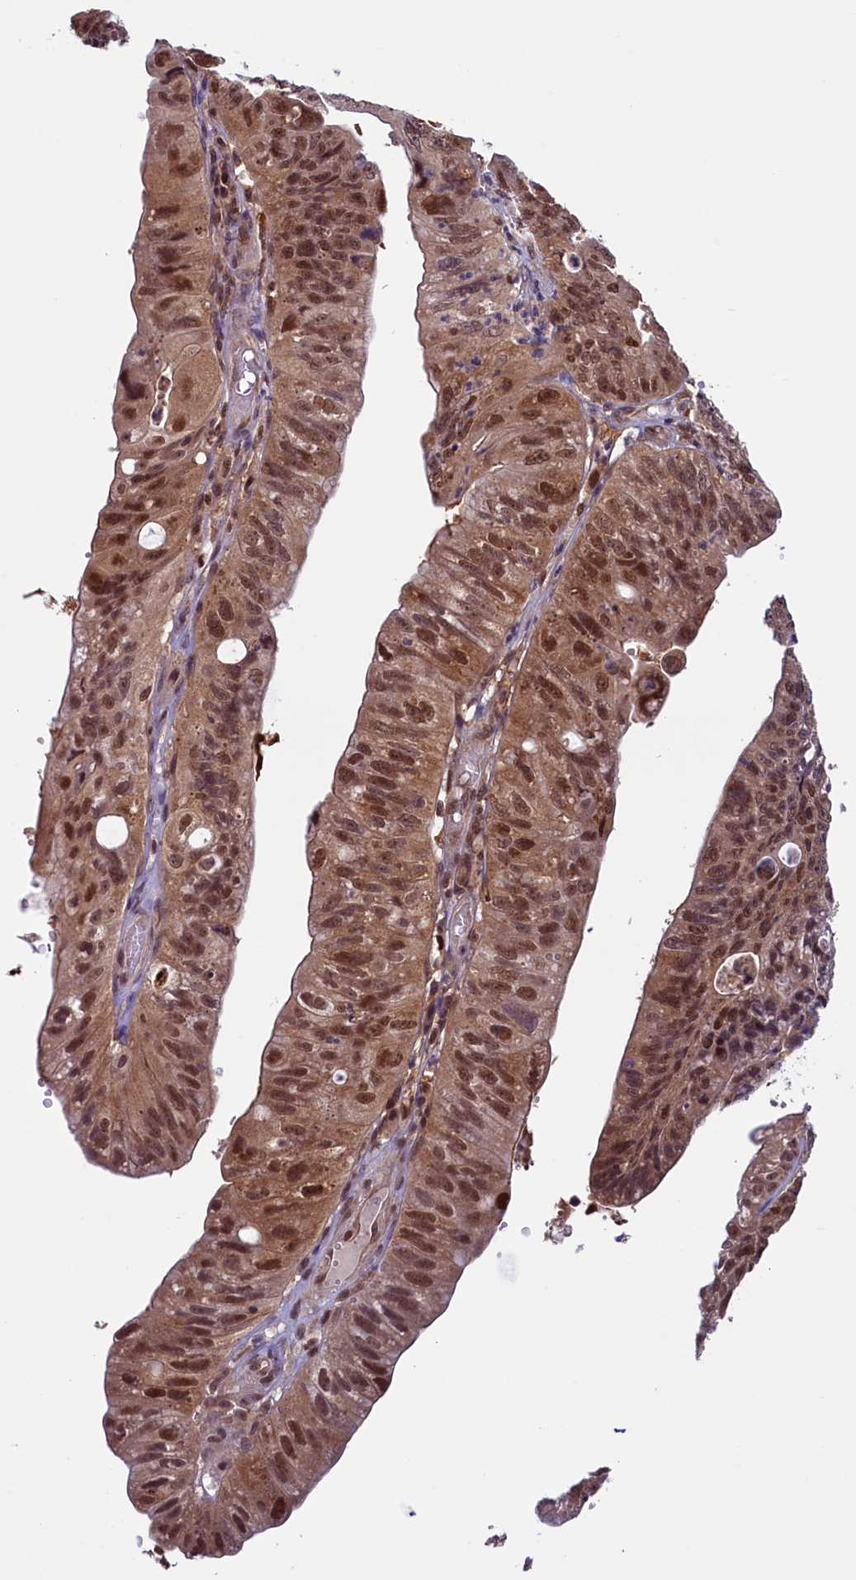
{"staining": {"intensity": "moderate", "quantity": ">75%", "location": "cytoplasmic/membranous,nuclear"}, "tissue": "stomach cancer", "cell_type": "Tumor cells", "image_type": "cancer", "snomed": [{"axis": "morphology", "description": "Adenocarcinoma, NOS"}, {"axis": "topography", "description": "Stomach"}], "caption": "Immunohistochemical staining of human stomach cancer (adenocarcinoma) exhibits medium levels of moderate cytoplasmic/membranous and nuclear protein positivity in about >75% of tumor cells.", "gene": "SLC7A6OS", "patient": {"sex": "male", "age": 59}}